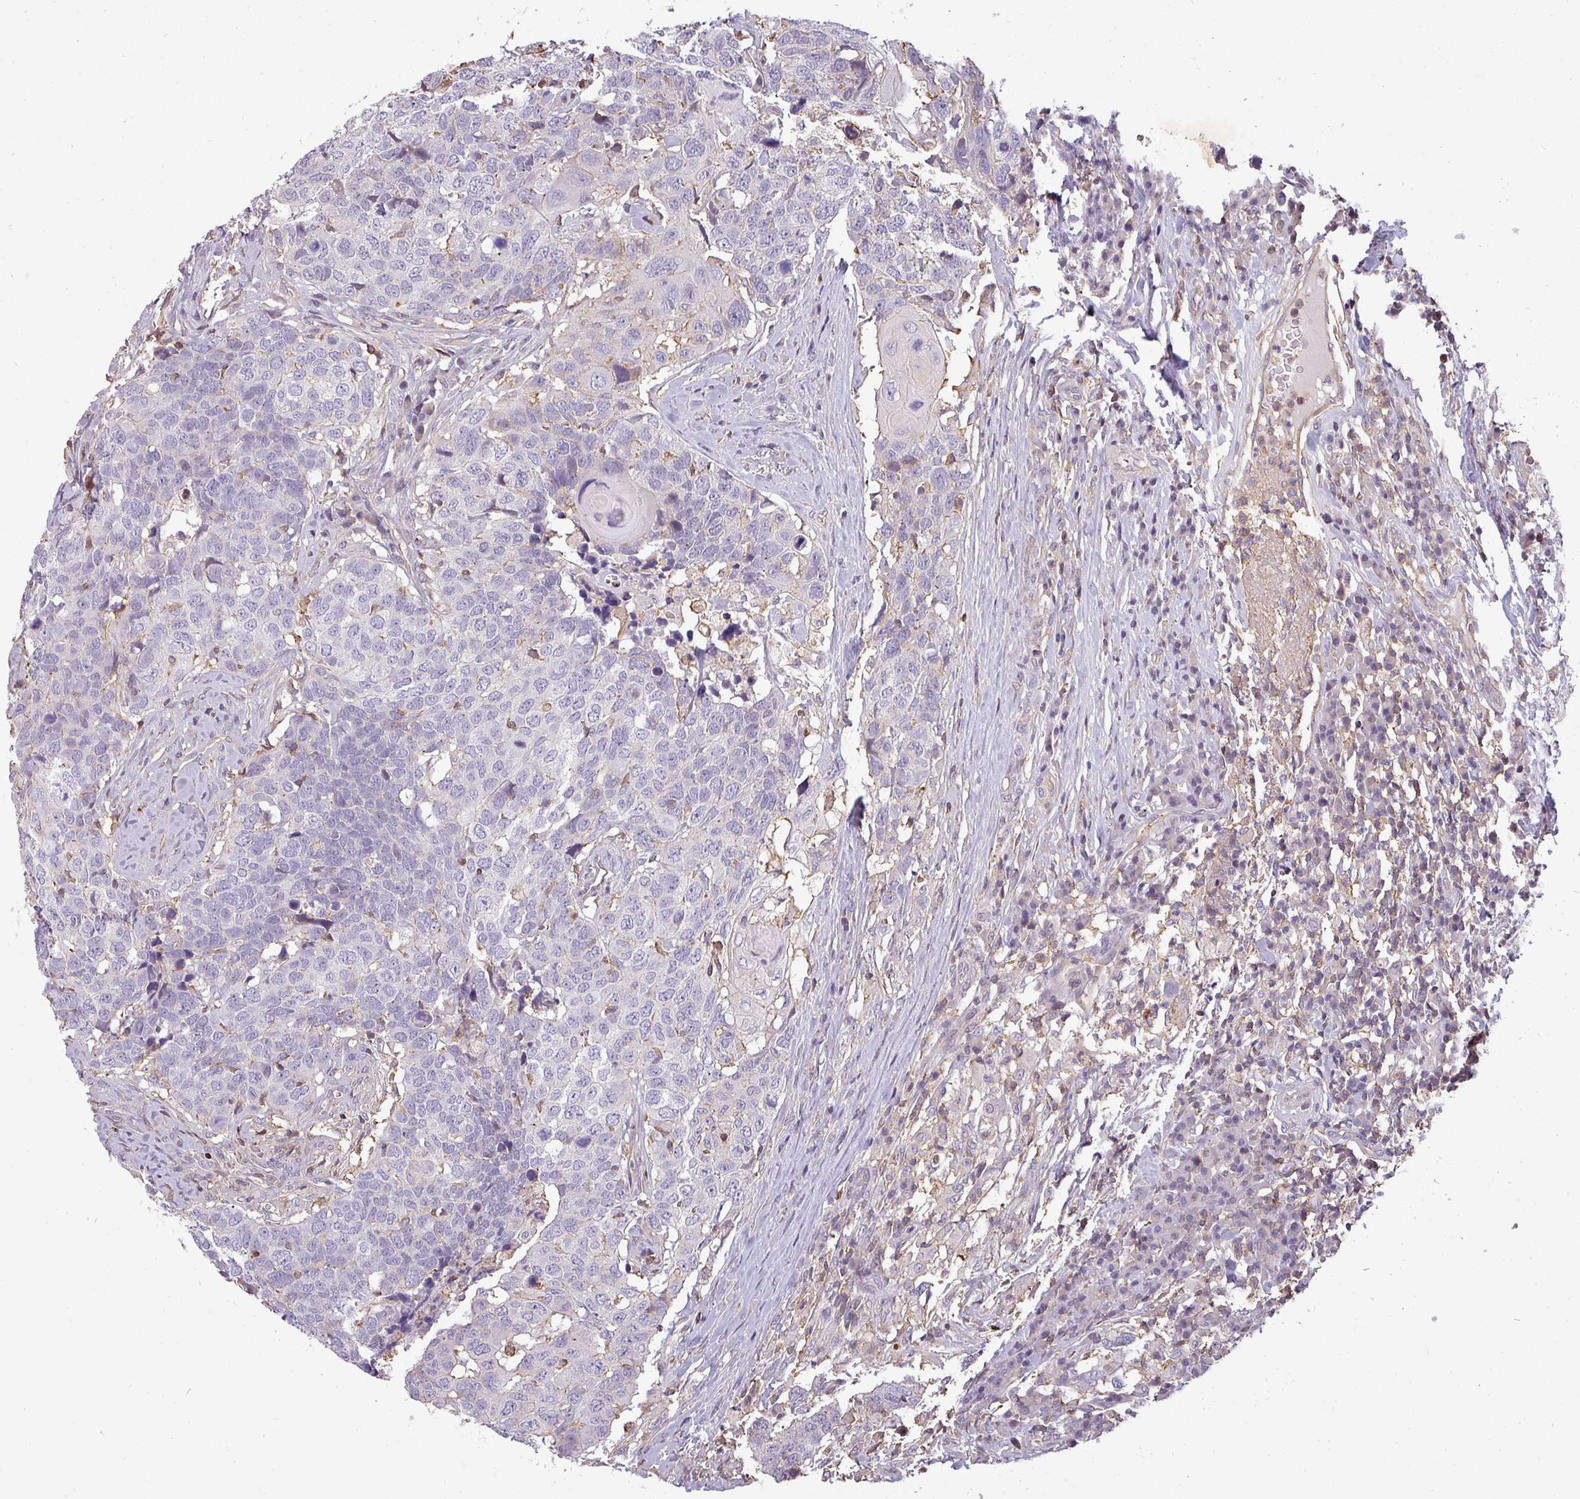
{"staining": {"intensity": "negative", "quantity": "none", "location": "none"}, "tissue": "head and neck cancer", "cell_type": "Tumor cells", "image_type": "cancer", "snomed": [{"axis": "morphology", "description": "Normal tissue, NOS"}, {"axis": "morphology", "description": "Squamous cell carcinoma, NOS"}, {"axis": "topography", "description": "Skeletal muscle"}, {"axis": "topography", "description": "Vascular tissue"}, {"axis": "topography", "description": "Peripheral nerve tissue"}, {"axis": "topography", "description": "Head-Neck"}], "caption": "IHC of head and neck cancer shows no expression in tumor cells. (Stains: DAB IHC with hematoxylin counter stain, Microscopy: brightfield microscopy at high magnification).", "gene": "ZNF835", "patient": {"sex": "male", "age": 66}}